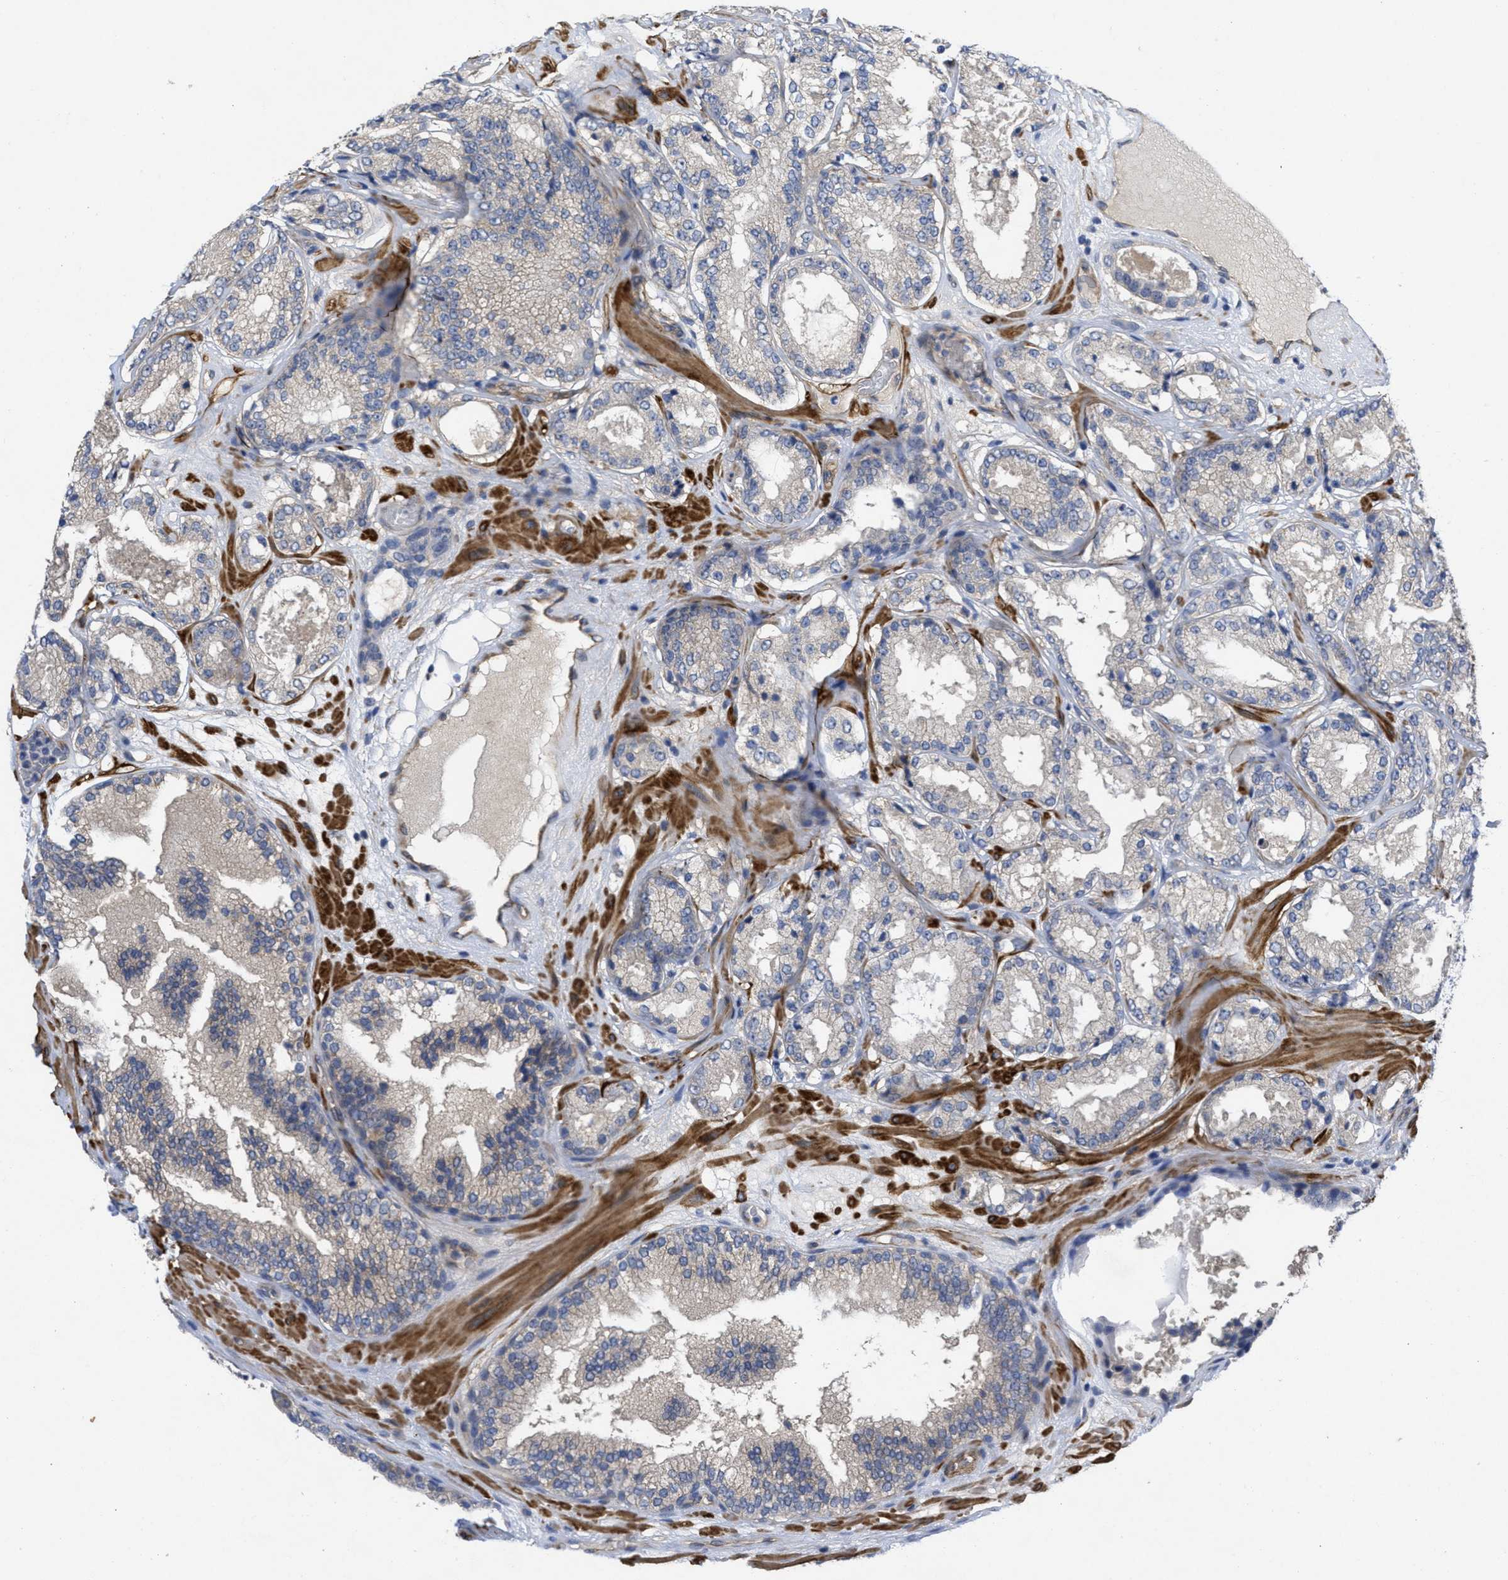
{"staining": {"intensity": "negative", "quantity": "none", "location": "none"}, "tissue": "prostate cancer", "cell_type": "Tumor cells", "image_type": "cancer", "snomed": [{"axis": "morphology", "description": "Adenocarcinoma, High grade"}, {"axis": "topography", "description": "Prostate"}], "caption": "Tumor cells show no significant protein positivity in prostate cancer (high-grade adenocarcinoma).", "gene": "ARHGEF26", "patient": {"sex": "male", "age": 65}}